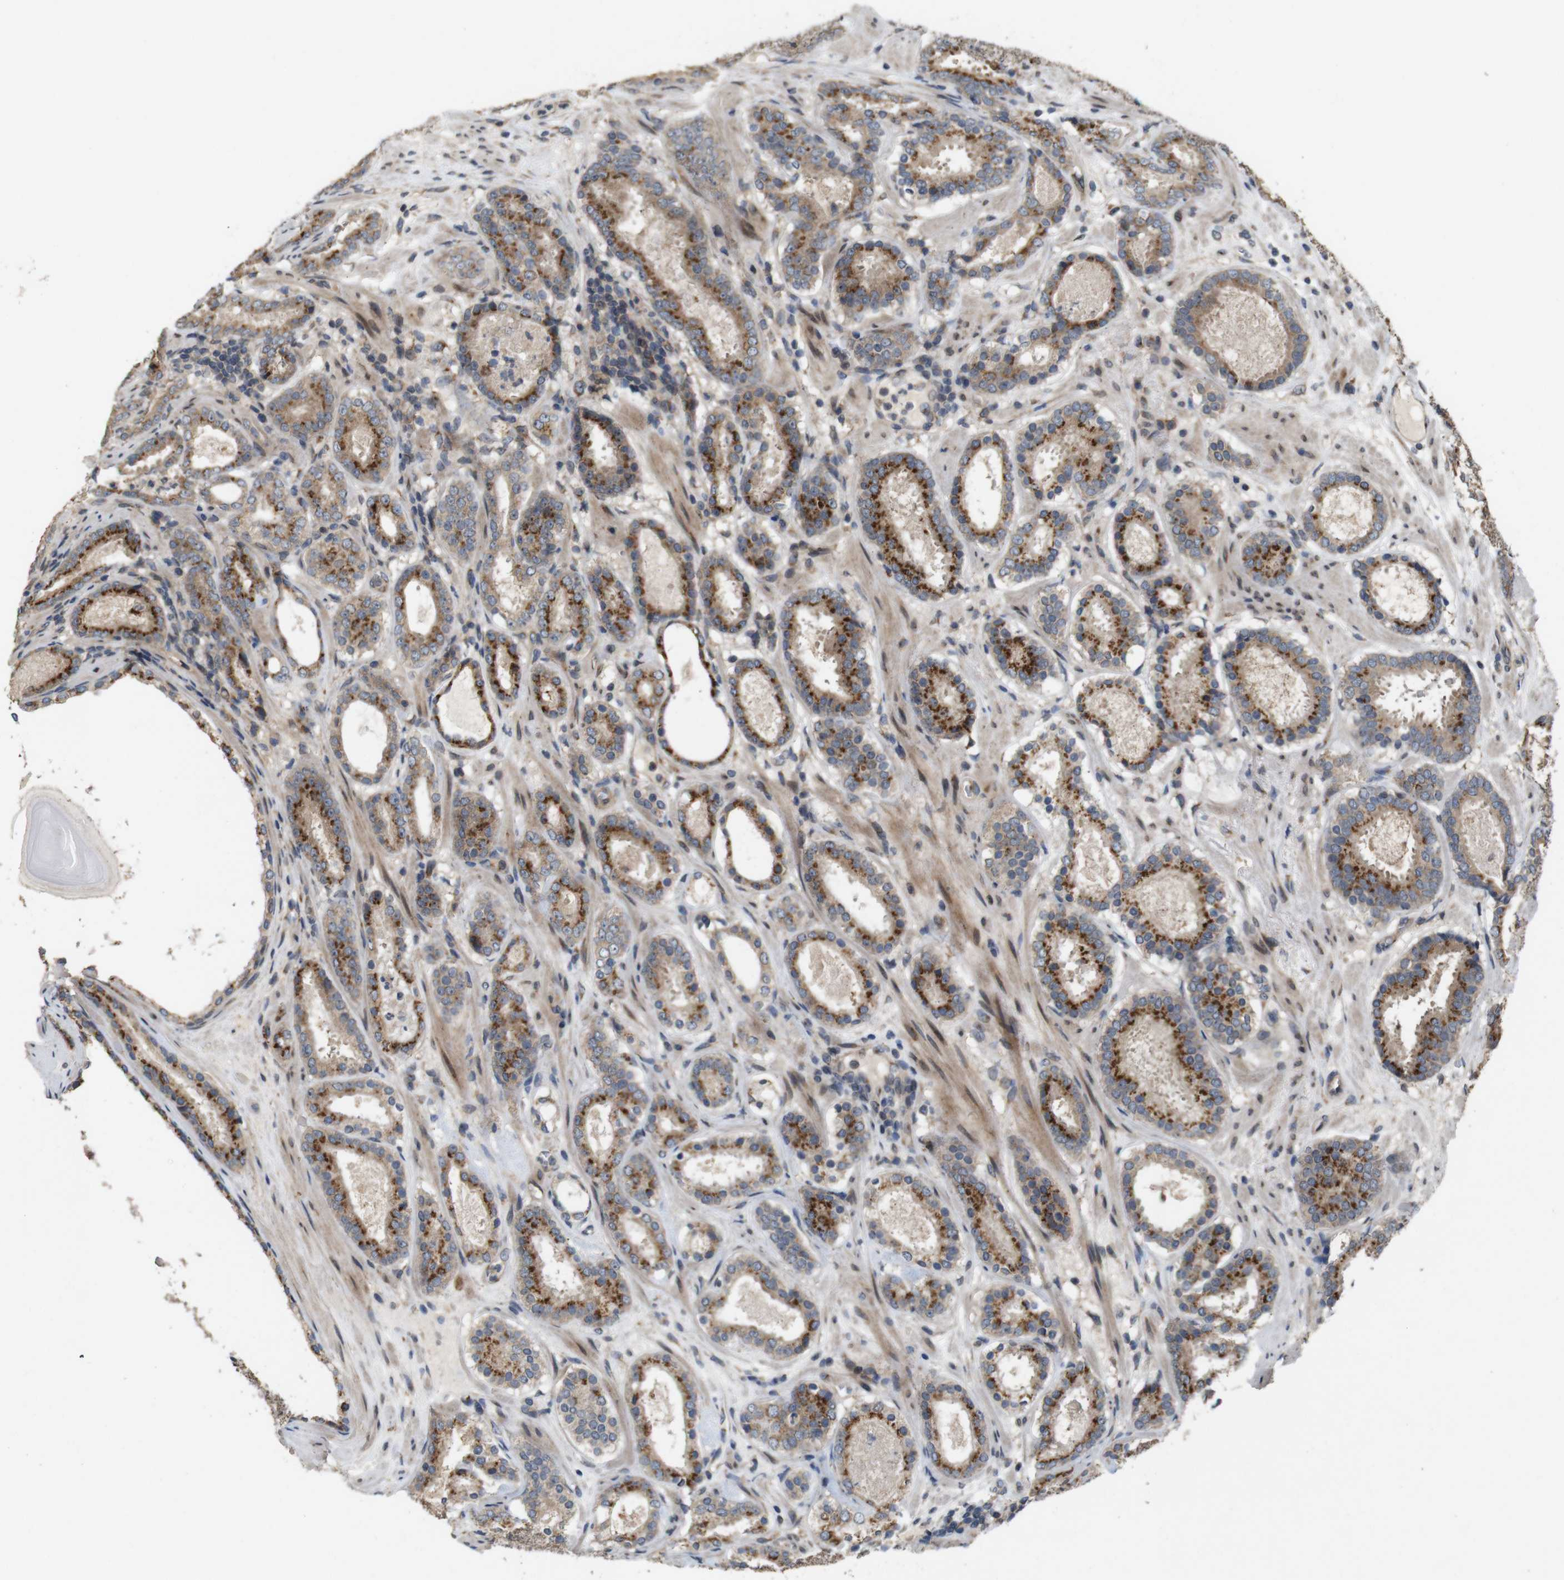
{"staining": {"intensity": "moderate", "quantity": ">75%", "location": "cytoplasmic/membranous"}, "tissue": "prostate cancer", "cell_type": "Tumor cells", "image_type": "cancer", "snomed": [{"axis": "morphology", "description": "Adenocarcinoma, Low grade"}, {"axis": "topography", "description": "Prostate"}], "caption": "Tumor cells exhibit moderate cytoplasmic/membranous expression in about >75% of cells in prostate adenocarcinoma (low-grade).", "gene": "EFCAB14", "patient": {"sex": "male", "age": 69}}